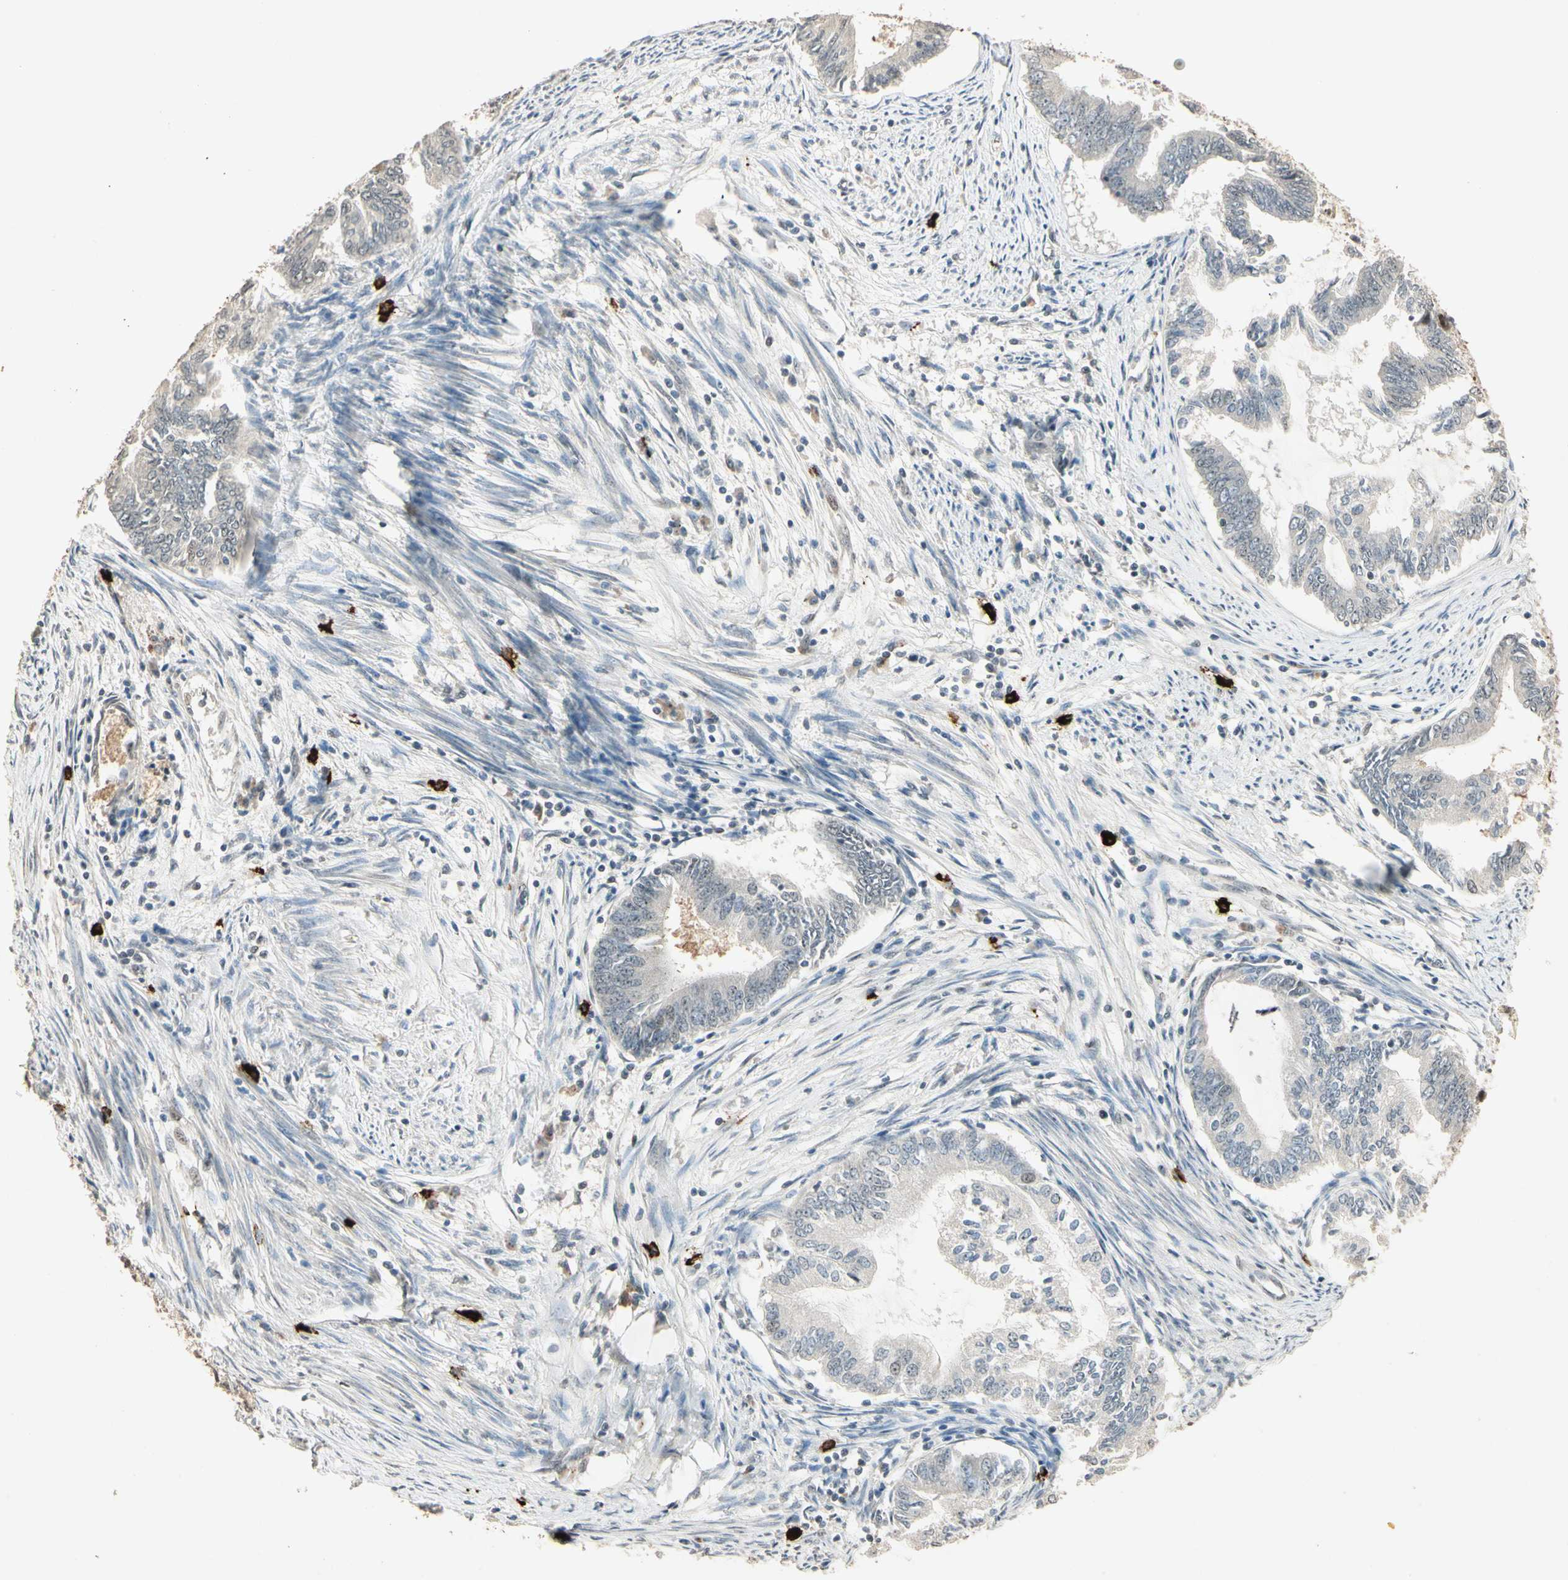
{"staining": {"intensity": "negative", "quantity": "none", "location": "none"}, "tissue": "endometrial cancer", "cell_type": "Tumor cells", "image_type": "cancer", "snomed": [{"axis": "morphology", "description": "Adenocarcinoma, NOS"}, {"axis": "topography", "description": "Endometrium"}], "caption": "Immunohistochemical staining of human endometrial cancer (adenocarcinoma) exhibits no significant staining in tumor cells.", "gene": "ETV4", "patient": {"sex": "female", "age": 86}}